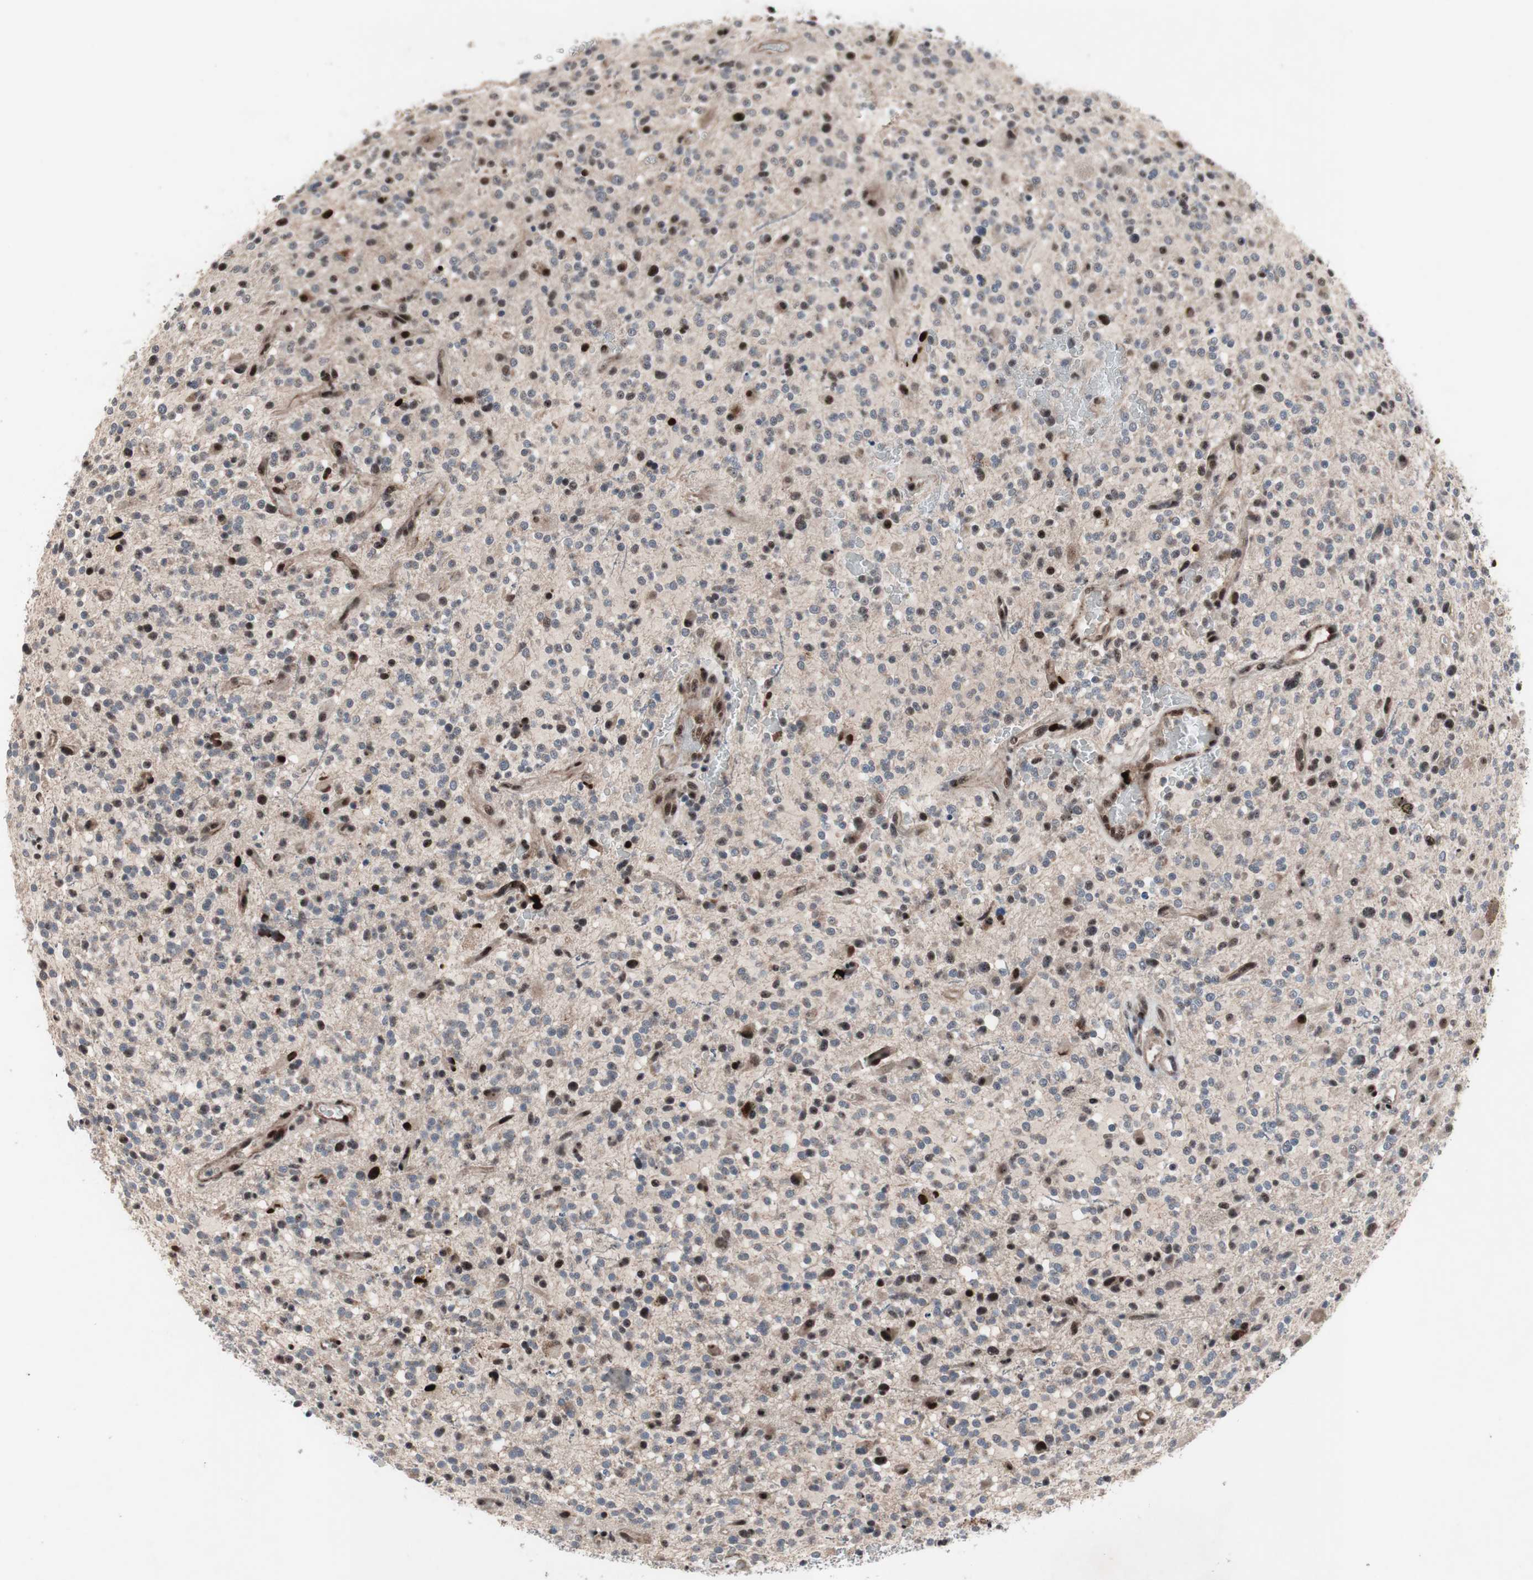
{"staining": {"intensity": "weak", "quantity": "<25%", "location": "nuclear"}, "tissue": "glioma", "cell_type": "Tumor cells", "image_type": "cancer", "snomed": [{"axis": "morphology", "description": "Glioma, malignant, High grade"}, {"axis": "topography", "description": "Brain"}], "caption": "This is a photomicrograph of immunohistochemistry staining of glioma, which shows no expression in tumor cells. (DAB (3,3'-diaminobenzidine) immunohistochemistry visualized using brightfield microscopy, high magnification).", "gene": "SOX7", "patient": {"sex": "male", "age": 48}}